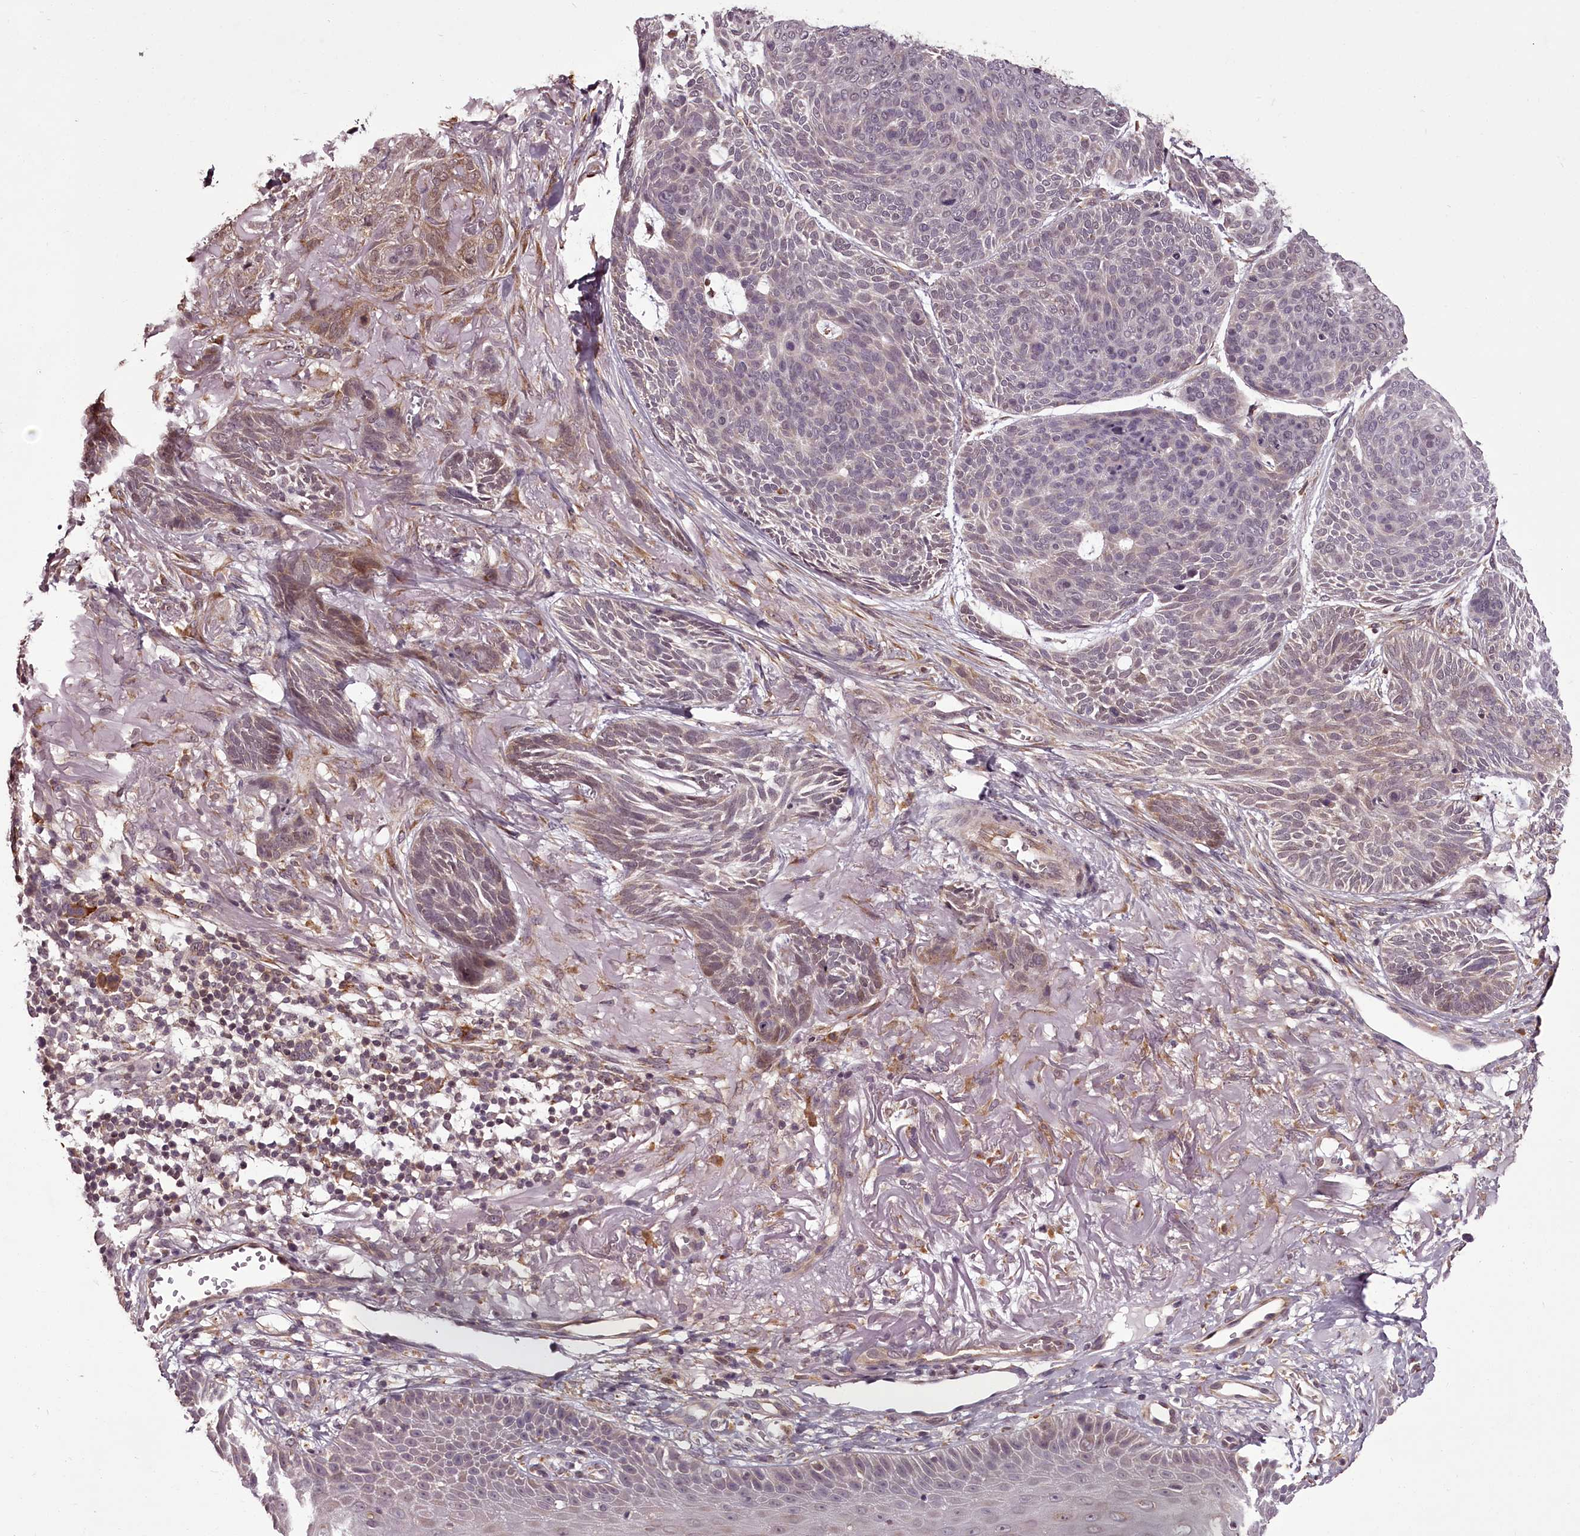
{"staining": {"intensity": "weak", "quantity": "<25%", "location": "cytoplasmic/membranous,nuclear"}, "tissue": "skin cancer", "cell_type": "Tumor cells", "image_type": "cancer", "snomed": [{"axis": "morphology", "description": "Normal tissue, NOS"}, {"axis": "morphology", "description": "Basal cell carcinoma"}, {"axis": "topography", "description": "Skin"}], "caption": "High magnification brightfield microscopy of skin cancer stained with DAB (brown) and counterstained with hematoxylin (blue): tumor cells show no significant staining.", "gene": "CCDC92", "patient": {"sex": "male", "age": 66}}